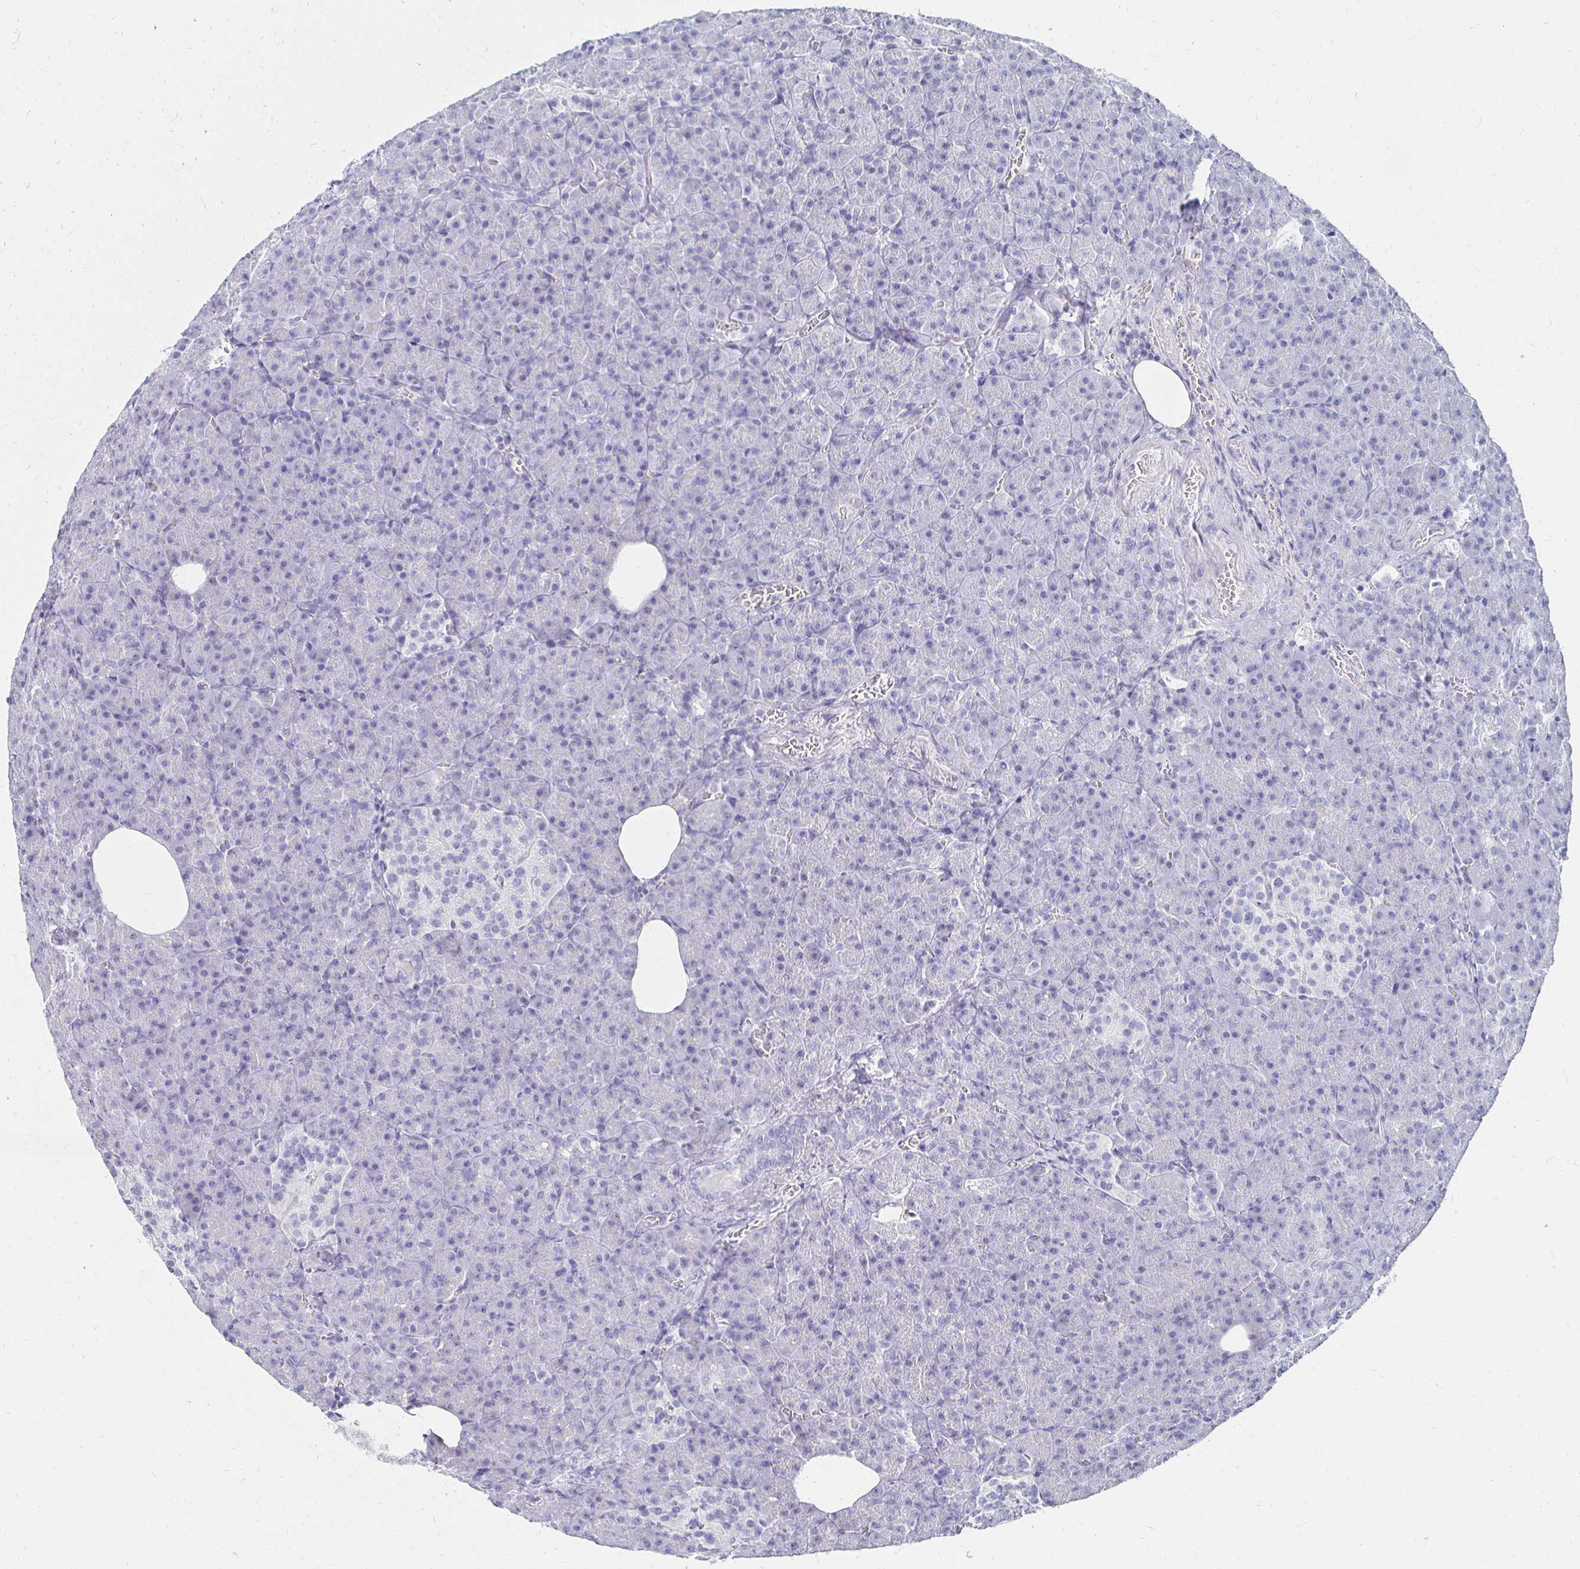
{"staining": {"intensity": "negative", "quantity": "none", "location": "none"}, "tissue": "pancreas", "cell_type": "Exocrine glandular cells", "image_type": "normal", "snomed": [{"axis": "morphology", "description": "Normal tissue, NOS"}, {"axis": "topography", "description": "Pancreas"}], "caption": "This is an immunohistochemistry photomicrograph of normal pancreas. There is no expression in exocrine glandular cells.", "gene": "SYCP3", "patient": {"sex": "female", "age": 74}}